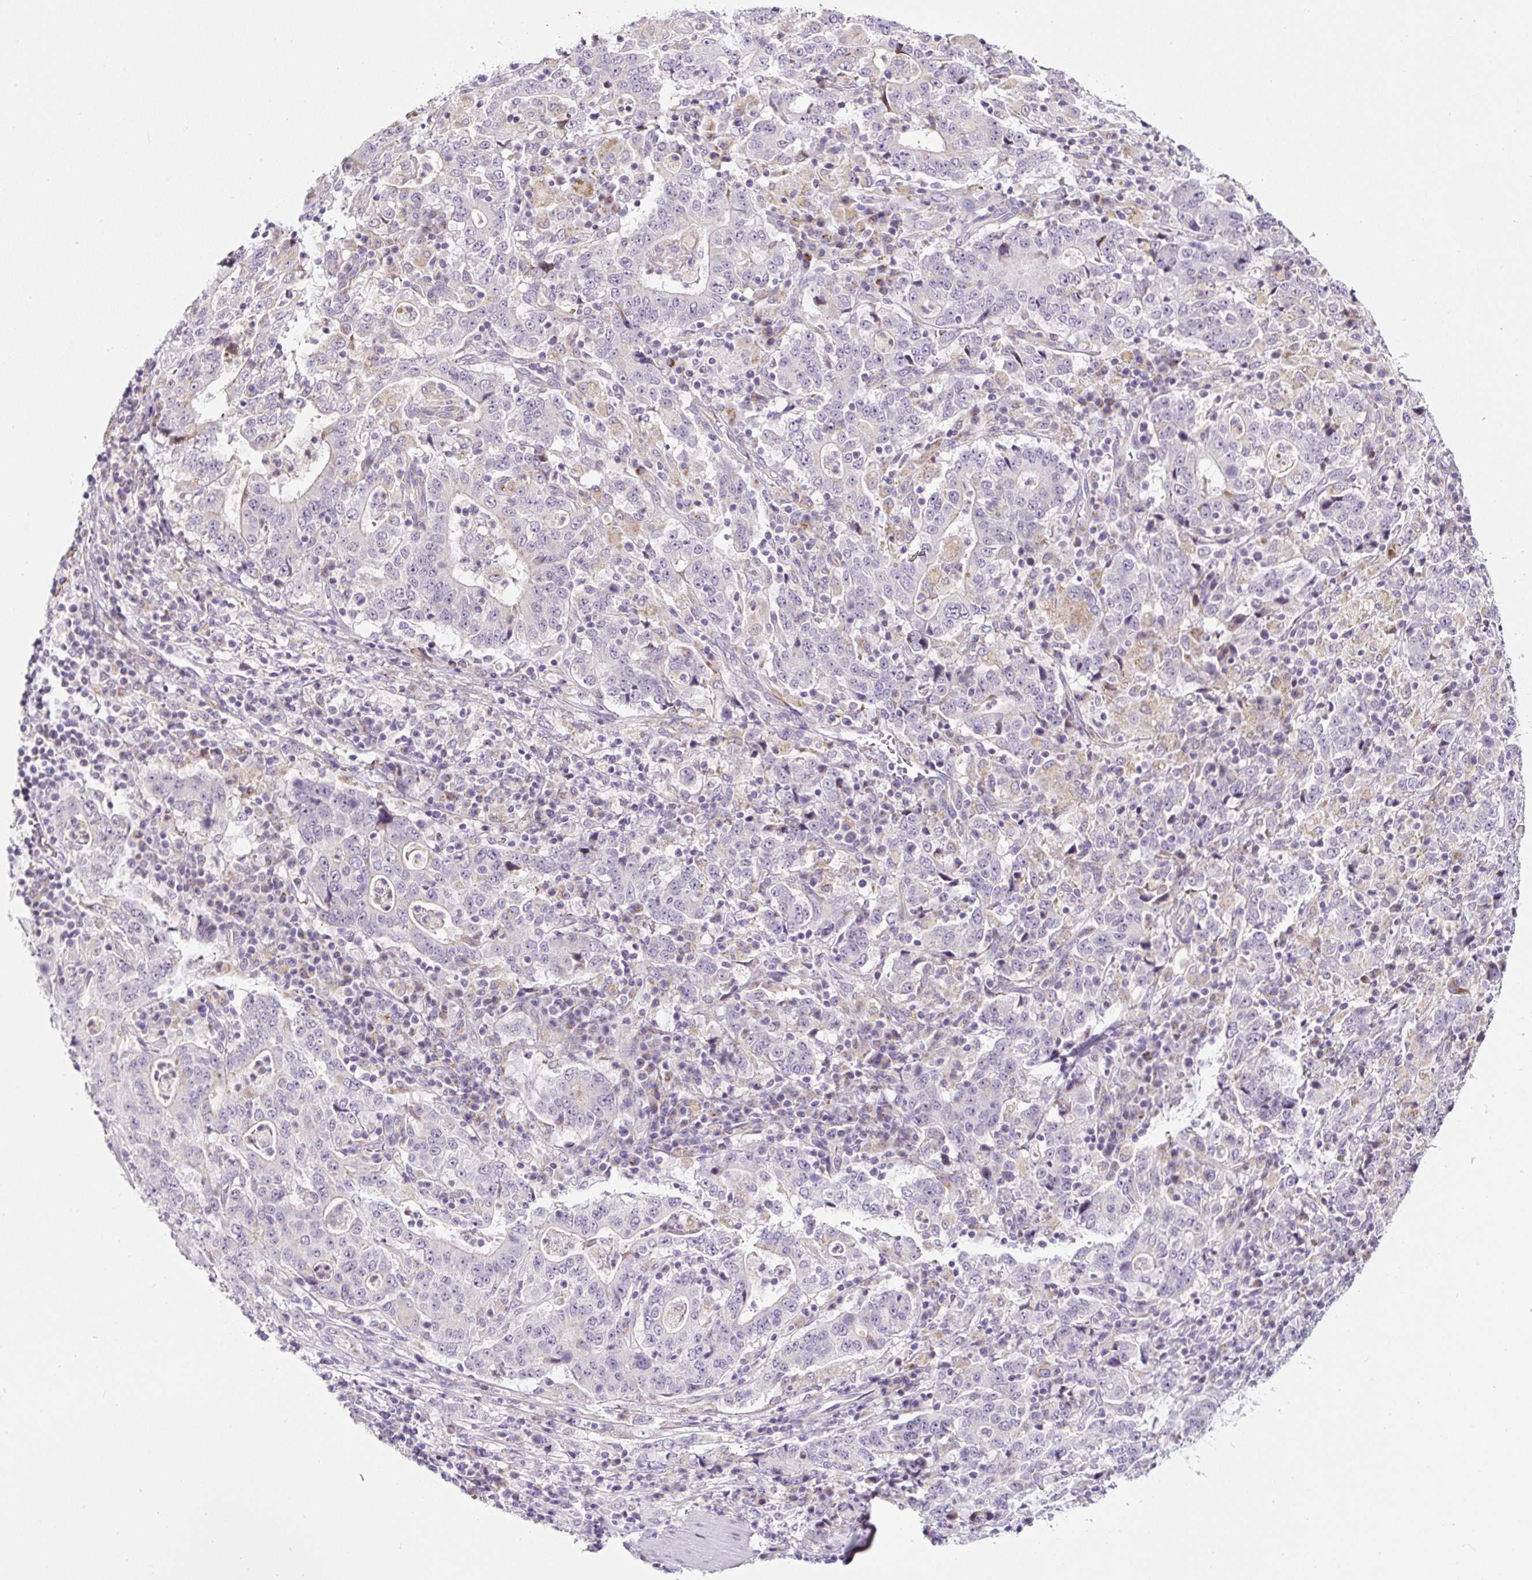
{"staining": {"intensity": "negative", "quantity": "none", "location": "none"}, "tissue": "stomach cancer", "cell_type": "Tumor cells", "image_type": "cancer", "snomed": [{"axis": "morphology", "description": "Normal tissue, NOS"}, {"axis": "morphology", "description": "Adenocarcinoma, NOS"}, {"axis": "topography", "description": "Stomach, upper"}, {"axis": "topography", "description": "Stomach"}], "caption": "Histopathology image shows no significant protein positivity in tumor cells of stomach cancer. Nuclei are stained in blue.", "gene": "HPS4", "patient": {"sex": "male", "age": 59}}